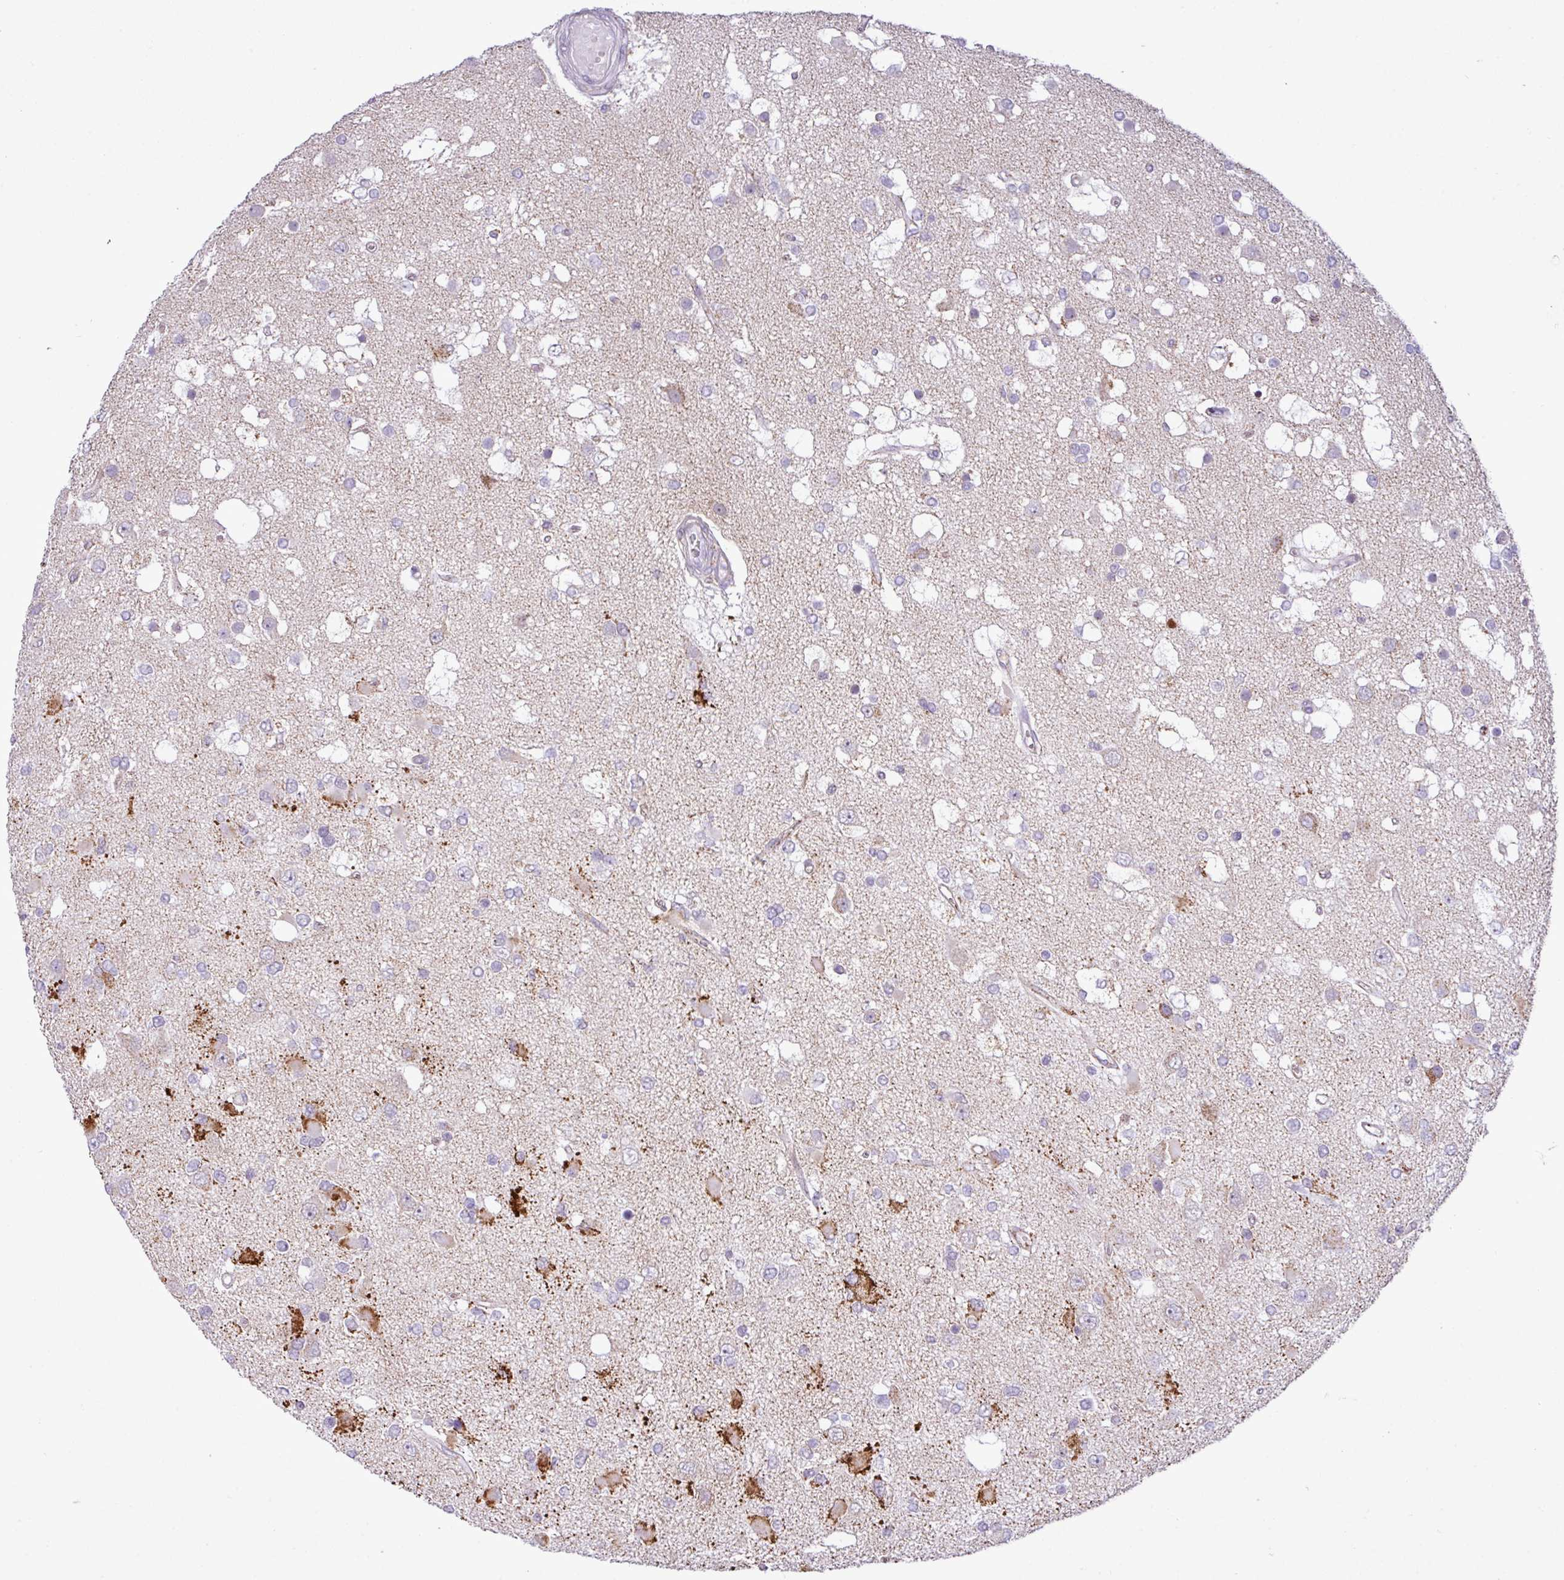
{"staining": {"intensity": "negative", "quantity": "none", "location": "none"}, "tissue": "glioma", "cell_type": "Tumor cells", "image_type": "cancer", "snomed": [{"axis": "morphology", "description": "Glioma, malignant, High grade"}, {"axis": "topography", "description": "Brain"}], "caption": "Malignant glioma (high-grade) was stained to show a protein in brown. There is no significant staining in tumor cells. Brightfield microscopy of immunohistochemistry (IHC) stained with DAB (brown) and hematoxylin (blue), captured at high magnification.", "gene": "SGPP1", "patient": {"sex": "male", "age": 53}}